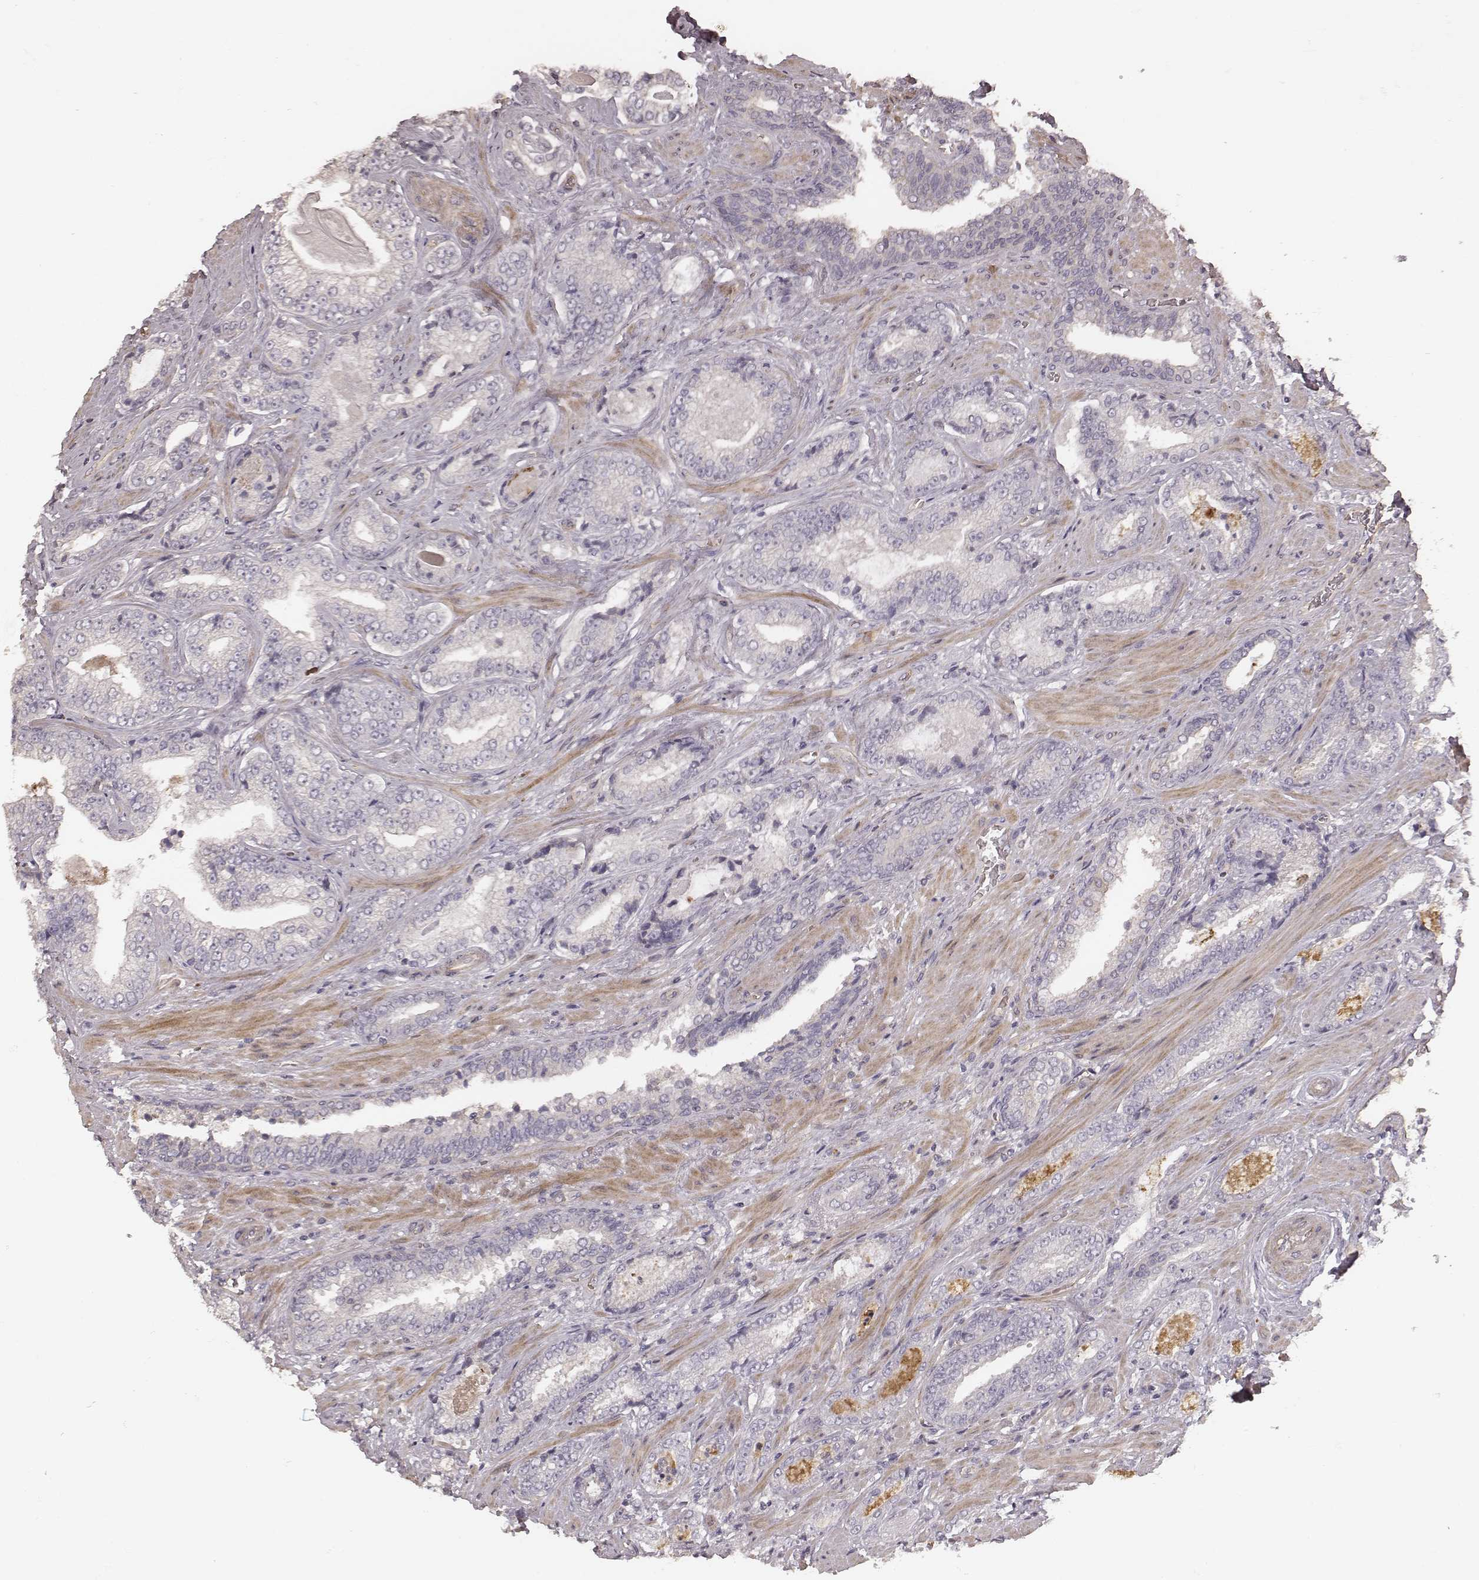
{"staining": {"intensity": "negative", "quantity": "none", "location": "none"}, "tissue": "prostate cancer", "cell_type": "Tumor cells", "image_type": "cancer", "snomed": [{"axis": "morphology", "description": "Adenocarcinoma, Low grade"}, {"axis": "topography", "description": "Prostate"}], "caption": "Human prostate cancer (adenocarcinoma (low-grade)) stained for a protein using IHC exhibits no positivity in tumor cells.", "gene": "OTOGL", "patient": {"sex": "male", "age": 61}}